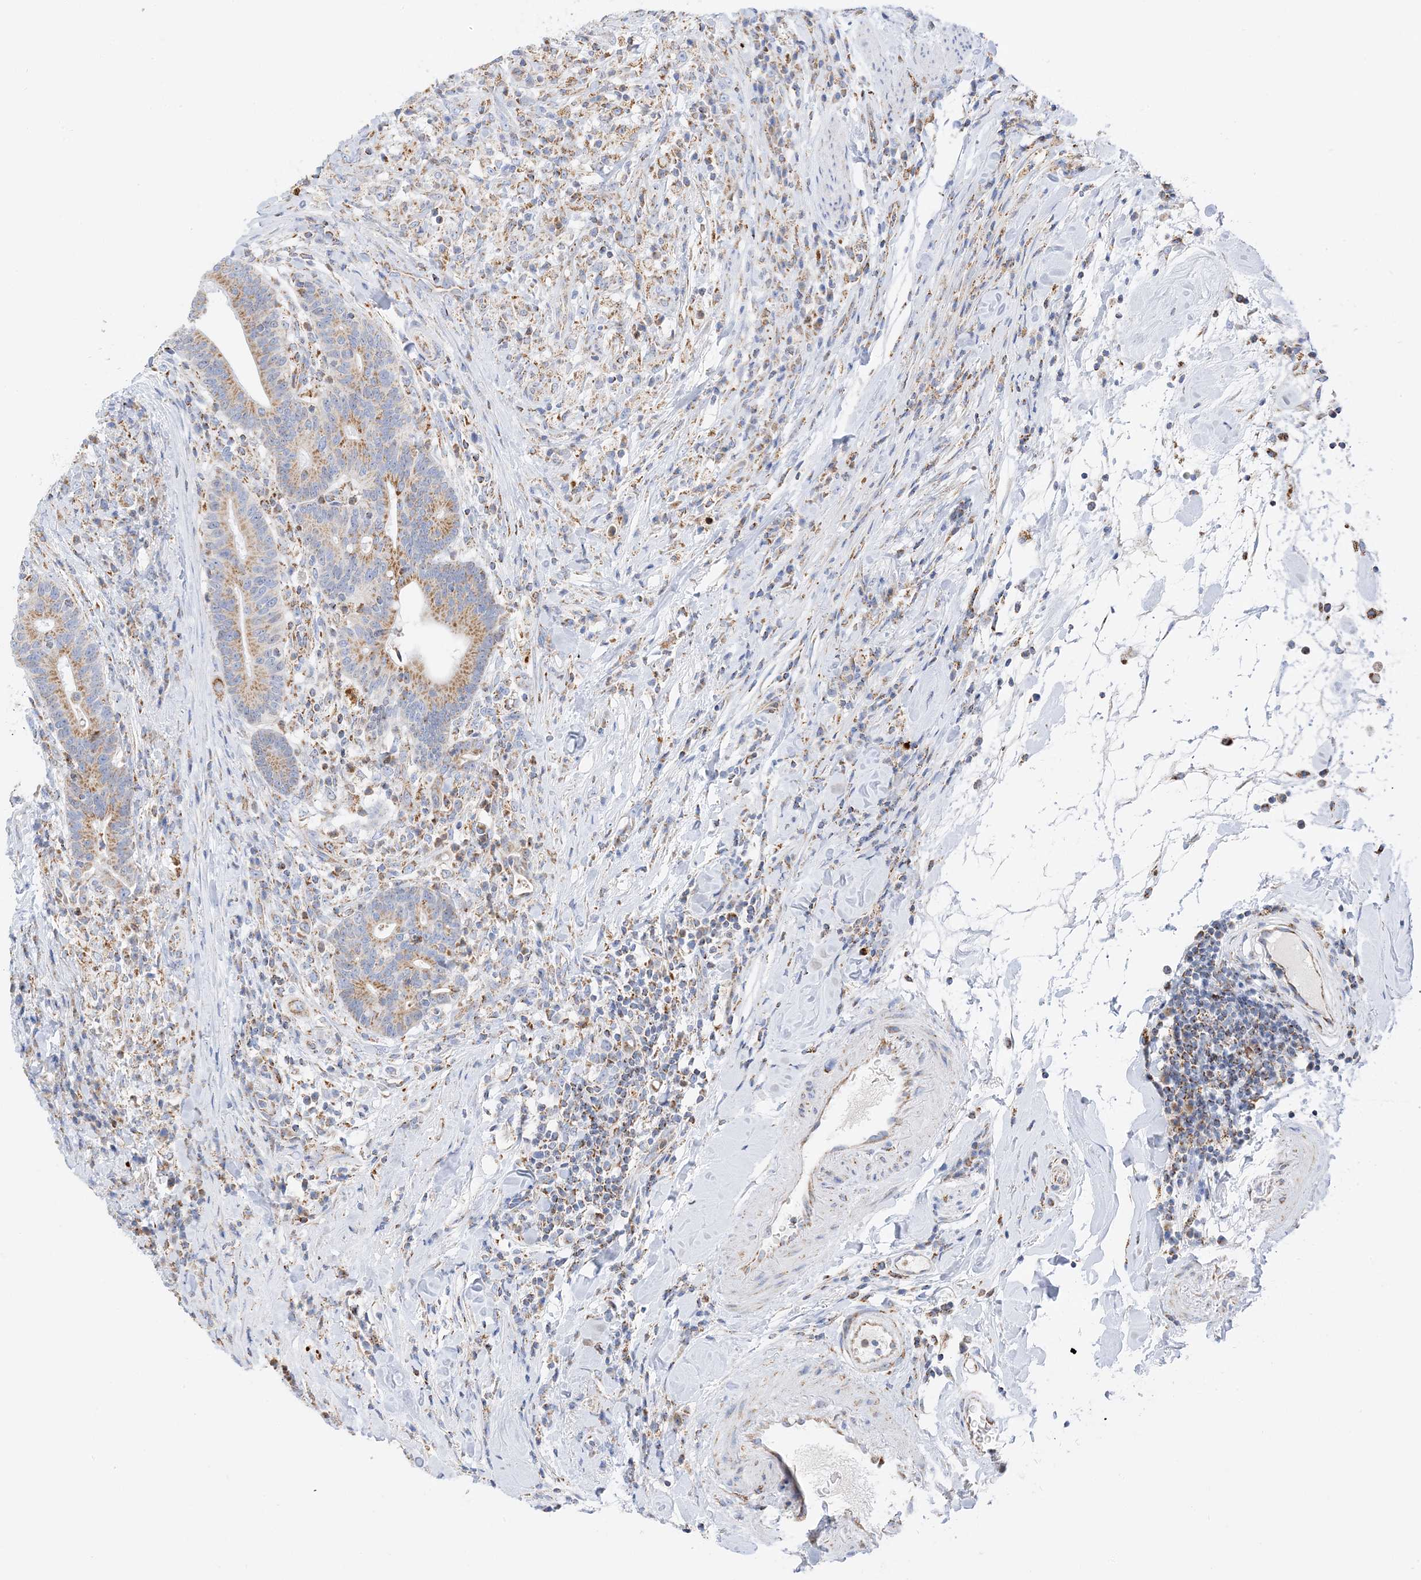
{"staining": {"intensity": "moderate", "quantity": "<25%", "location": "cytoplasmic/membranous"}, "tissue": "colorectal cancer", "cell_type": "Tumor cells", "image_type": "cancer", "snomed": [{"axis": "morphology", "description": "Adenocarcinoma, NOS"}, {"axis": "topography", "description": "Colon"}], "caption": "This is an image of IHC staining of colorectal adenocarcinoma, which shows moderate positivity in the cytoplasmic/membranous of tumor cells.", "gene": "CAPN13", "patient": {"sex": "female", "age": 66}}